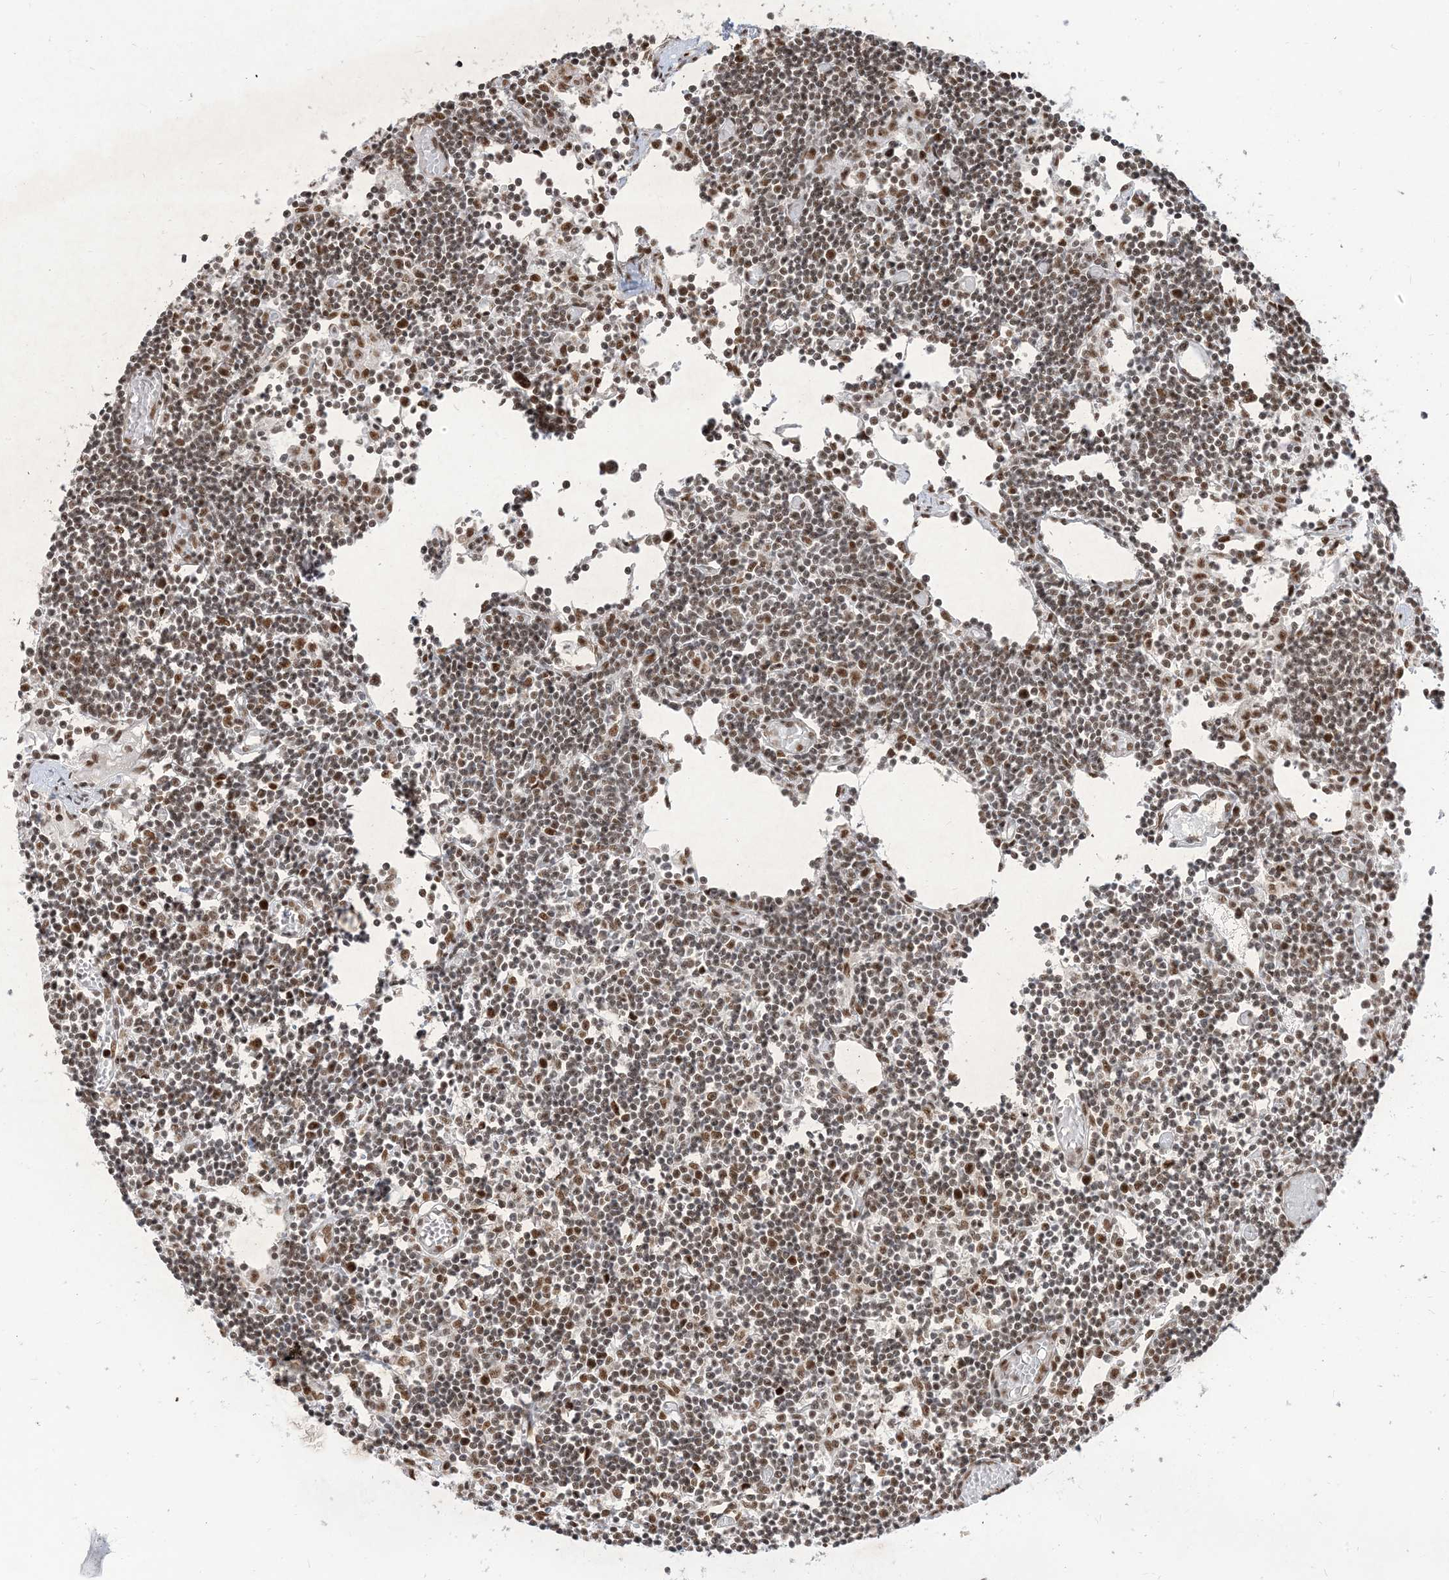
{"staining": {"intensity": "moderate", "quantity": ">75%", "location": "nuclear"}, "tissue": "lymph node", "cell_type": "Germinal center cells", "image_type": "normal", "snomed": [{"axis": "morphology", "description": "Normal tissue, NOS"}, {"axis": "topography", "description": "Lymph node"}], "caption": "This histopathology image shows benign lymph node stained with IHC to label a protein in brown. The nuclear of germinal center cells show moderate positivity for the protein. Nuclei are counter-stained blue.", "gene": "ARGLU1", "patient": {"sex": "female", "age": 11}}